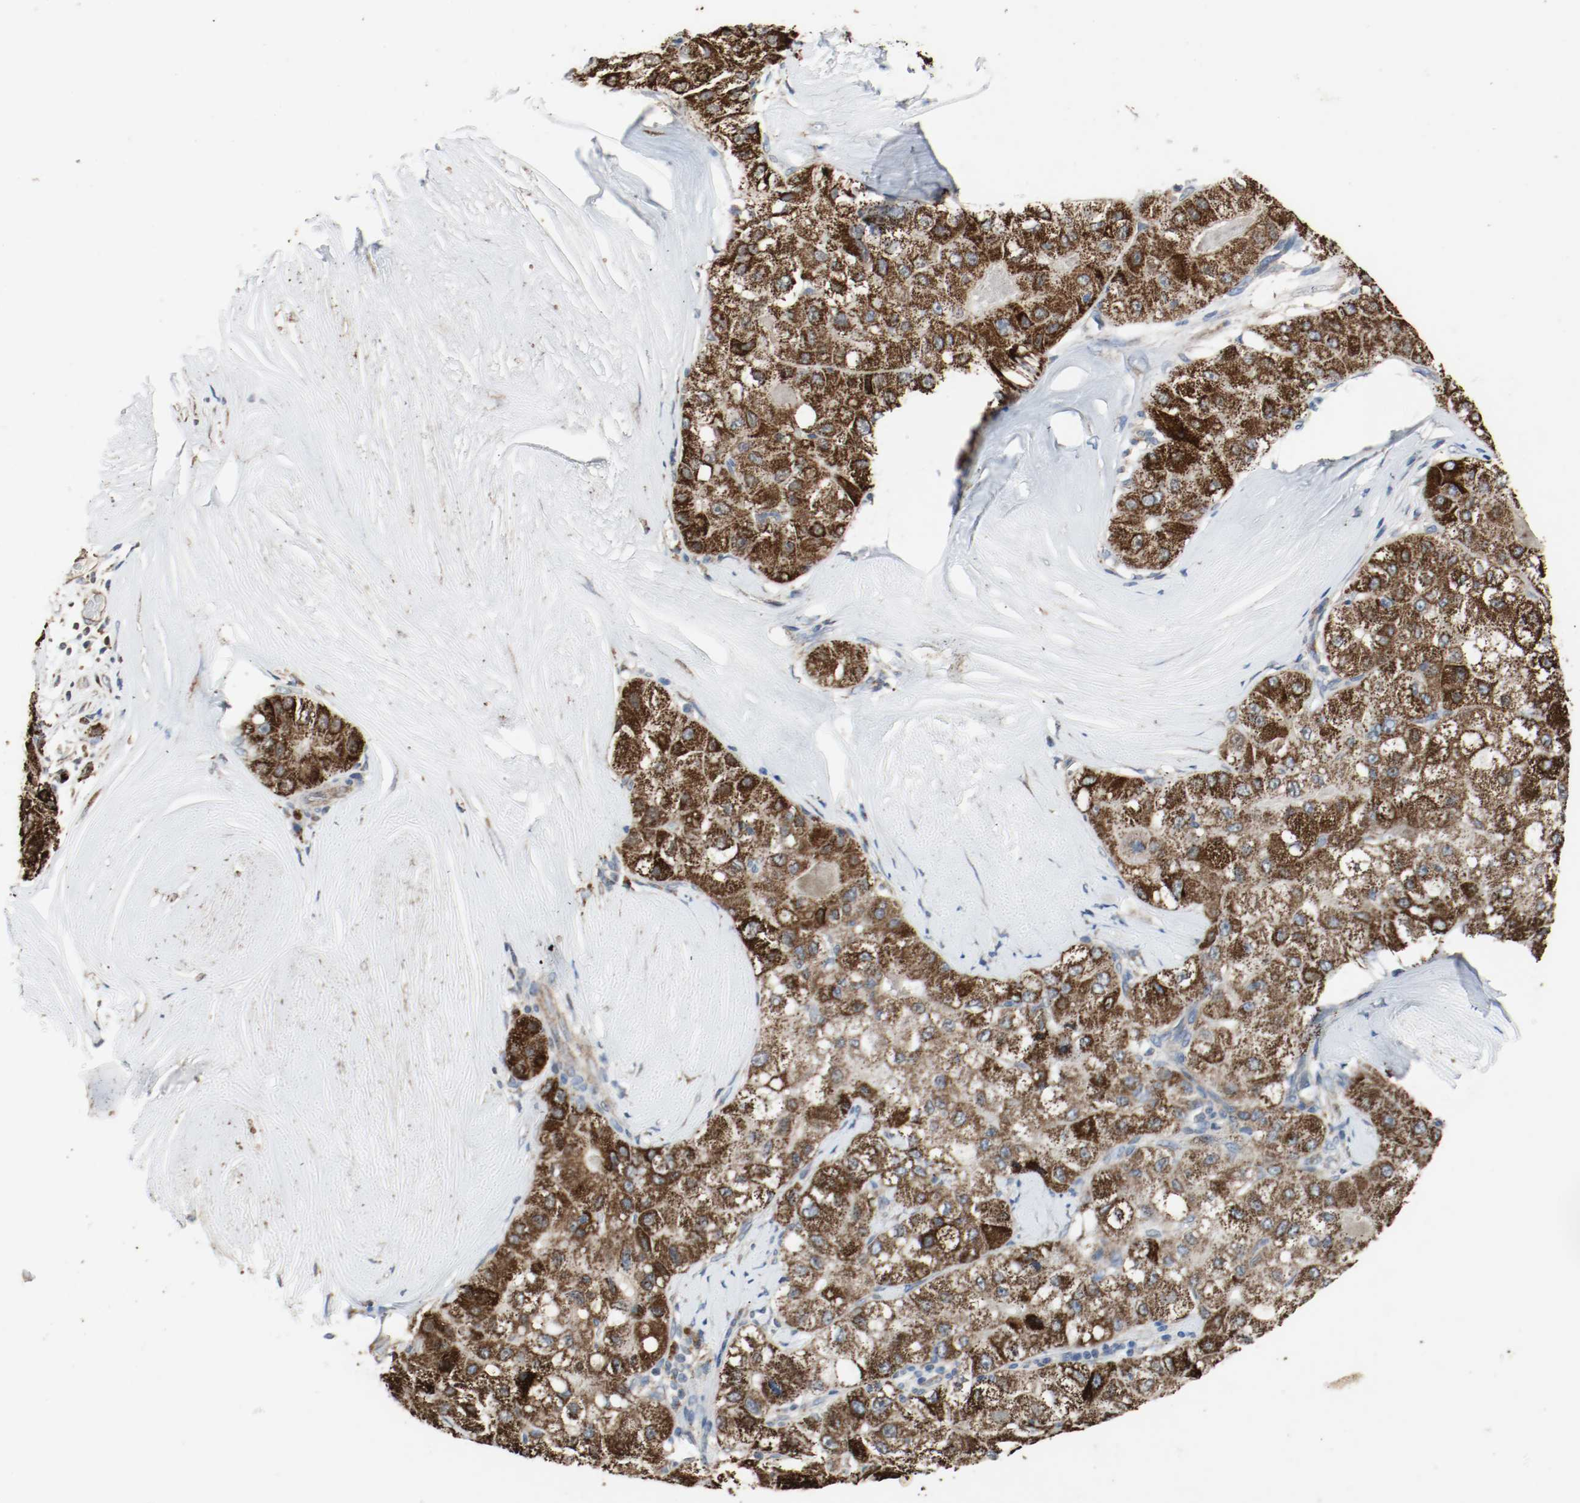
{"staining": {"intensity": "strong", "quantity": ">75%", "location": "cytoplasmic/membranous"}, "tissue": "liver cancer", "cell_type": "Tumor cells", "image_type": "cancer", "snomed": [{"axis": "morphology", "description": "Carcinoma, Hepatocellular, NOS"}, {"axis": "topography", "description": "Liver"}], "caption": "An image of hepatocellular carcinoma (liver) stained for a protein demonstrates strong cytoplasmic/membranous brown staining in tumor cells.", "gene": "ALDH4A1", "patient": {"sex": "male", "age": 80}}